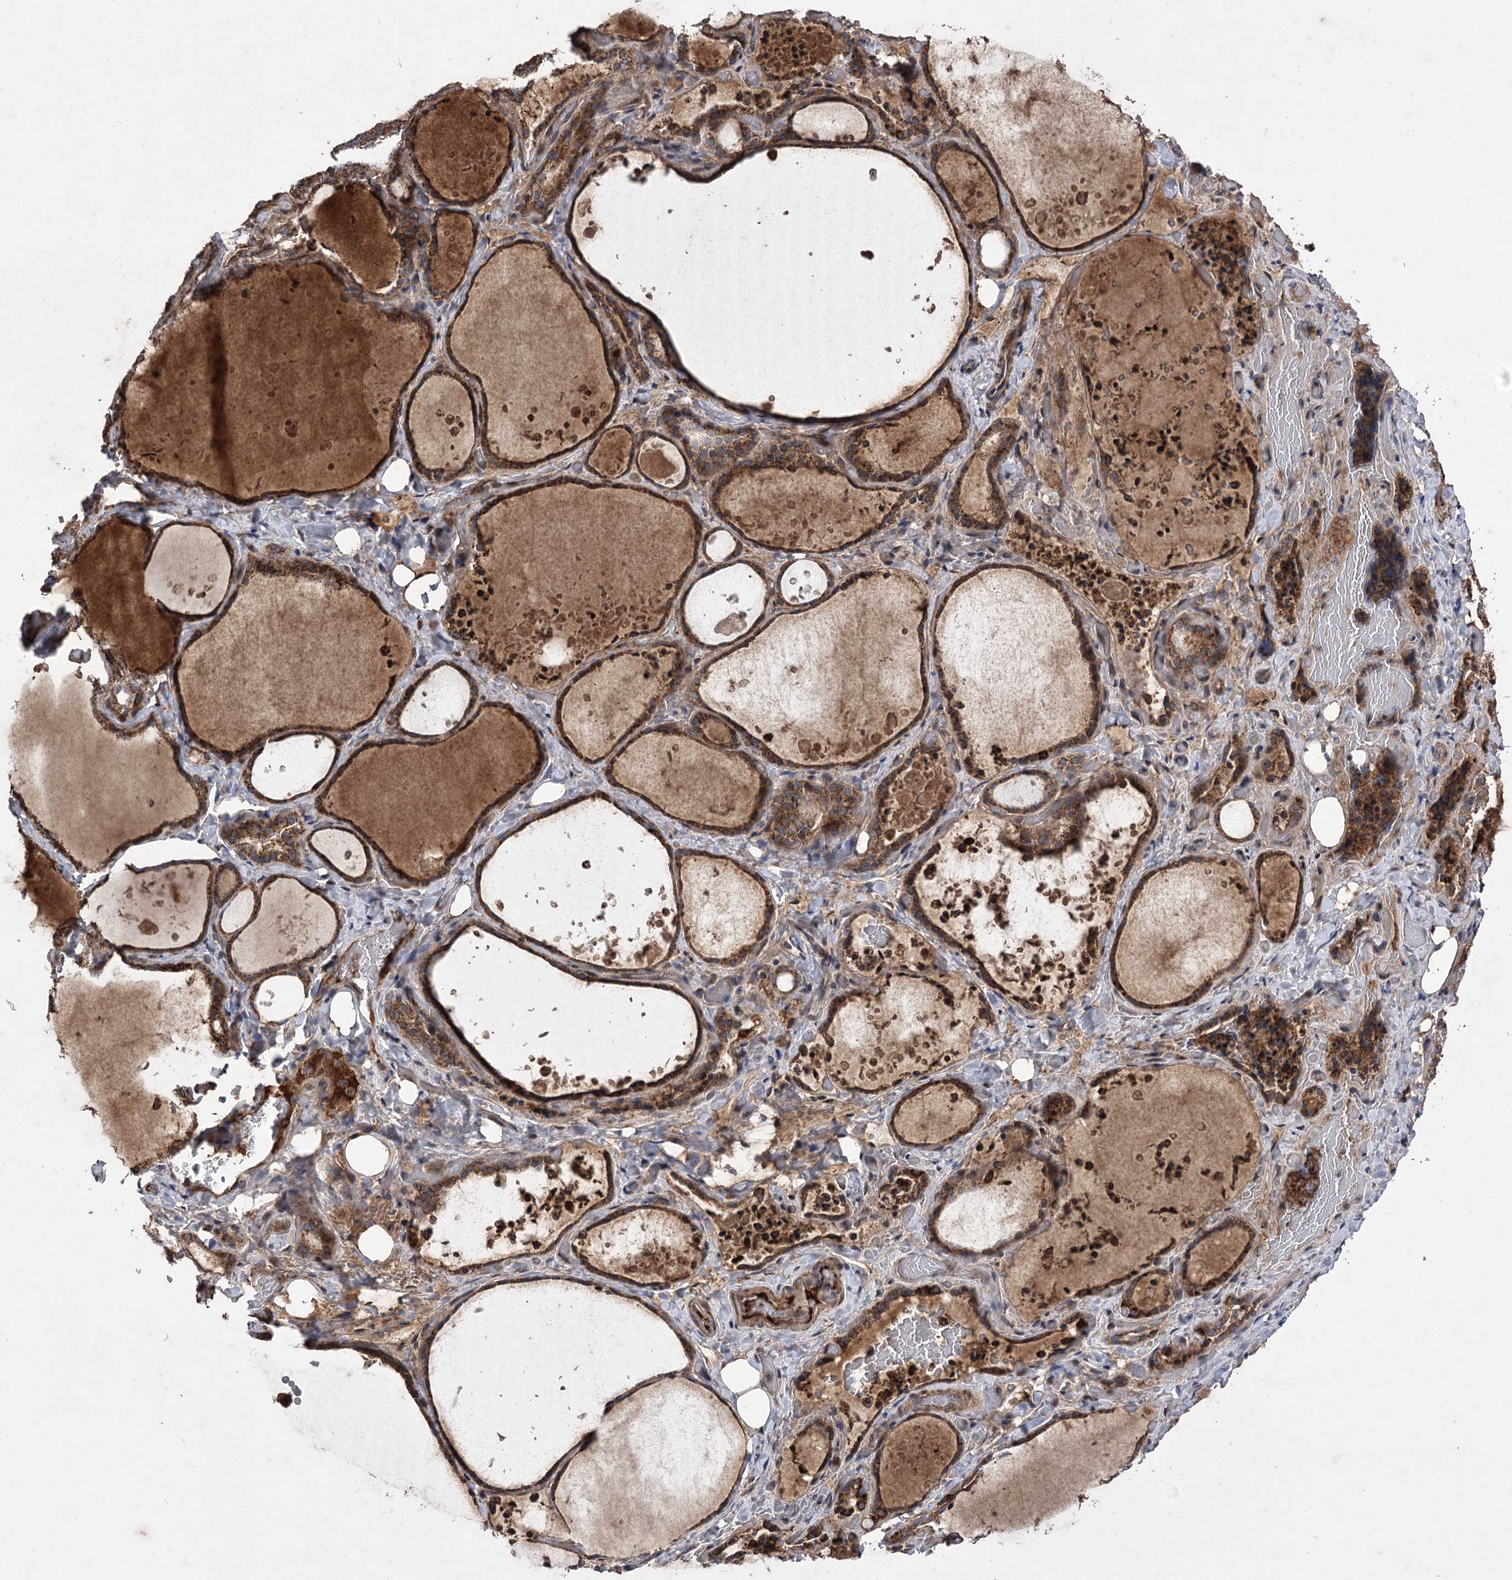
{"staining": {"intensity": "strong", "quantity": ">75%", "location": "cytoplasmic/membranous"}, "tissue": "thyroid gland", "cell_type": "Glandular cells", "image_type": "normal", "snomed": [{"axis": "morphology", "description": "Normal tissue, NOS"}, {"axis": "topography", "description": "Thyroid gland"}], "caption": "Glandular cells exhibit high levels of strong cytoplasmic/membranous staining in about >75% of cells in unremarkable human thyroid gland.", "gene": "RASSF3", "patient": {"sex": "female", "age": 44}}